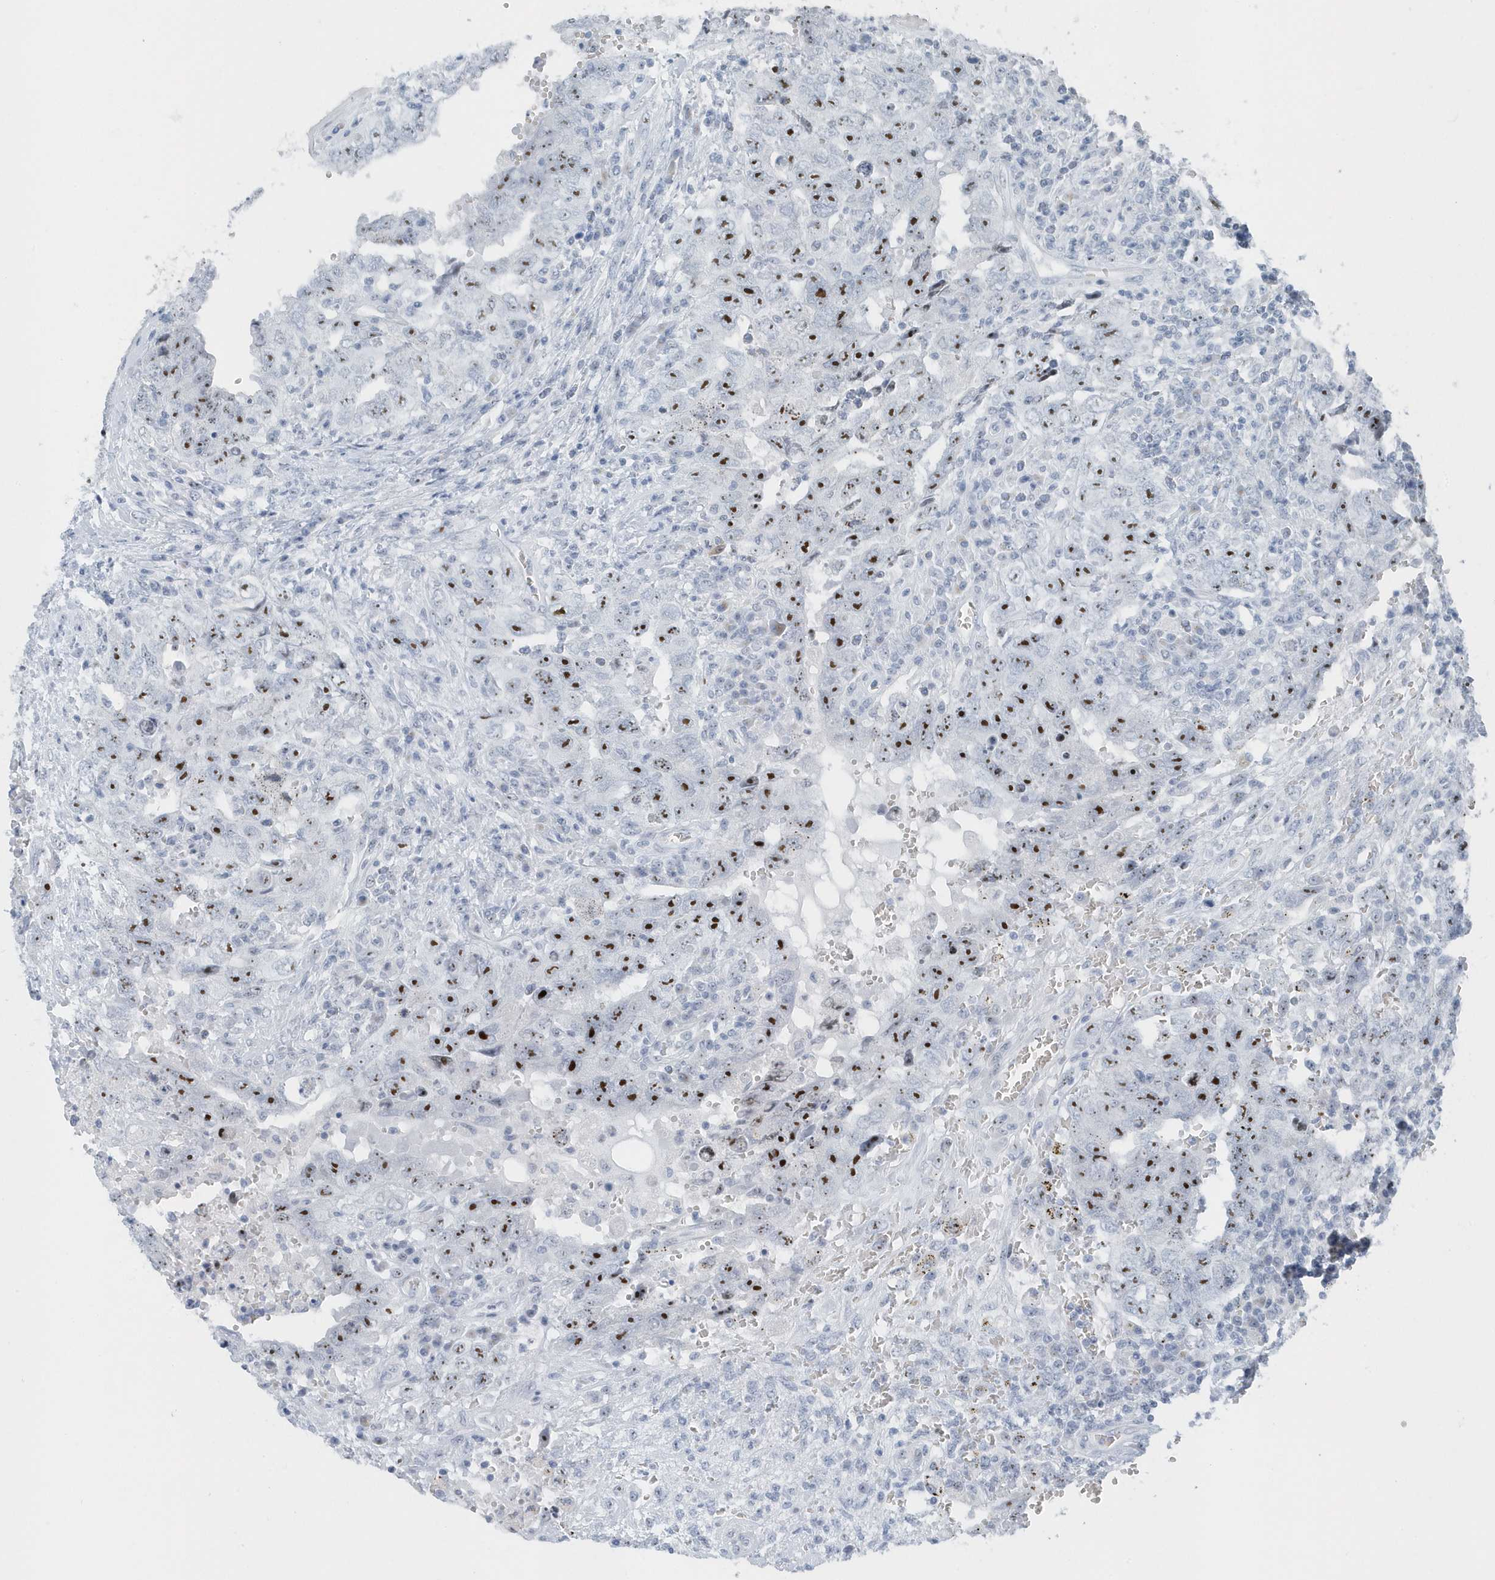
{"staining": {"intensity": "moderate", "quantity": ">75%", "location": "nuclear"}, "tissue": "testis cancer", "cell_type": "Tumor cells", "image_type": "cancer", "snomed": [{"axis": "morphology", "description": "Carcinoma, Embryonal, NOS"}, {"axis": "topography", "description": "Testis"}], "caption": "High-power microscopy captured an immunohistochemistry (IHC) micrograph of testis cancer, revealing moderate nuclear staining in about >75% of tumor cells.", "gene": "RPF2", "patient": {"sex": "male", "age": 26}}